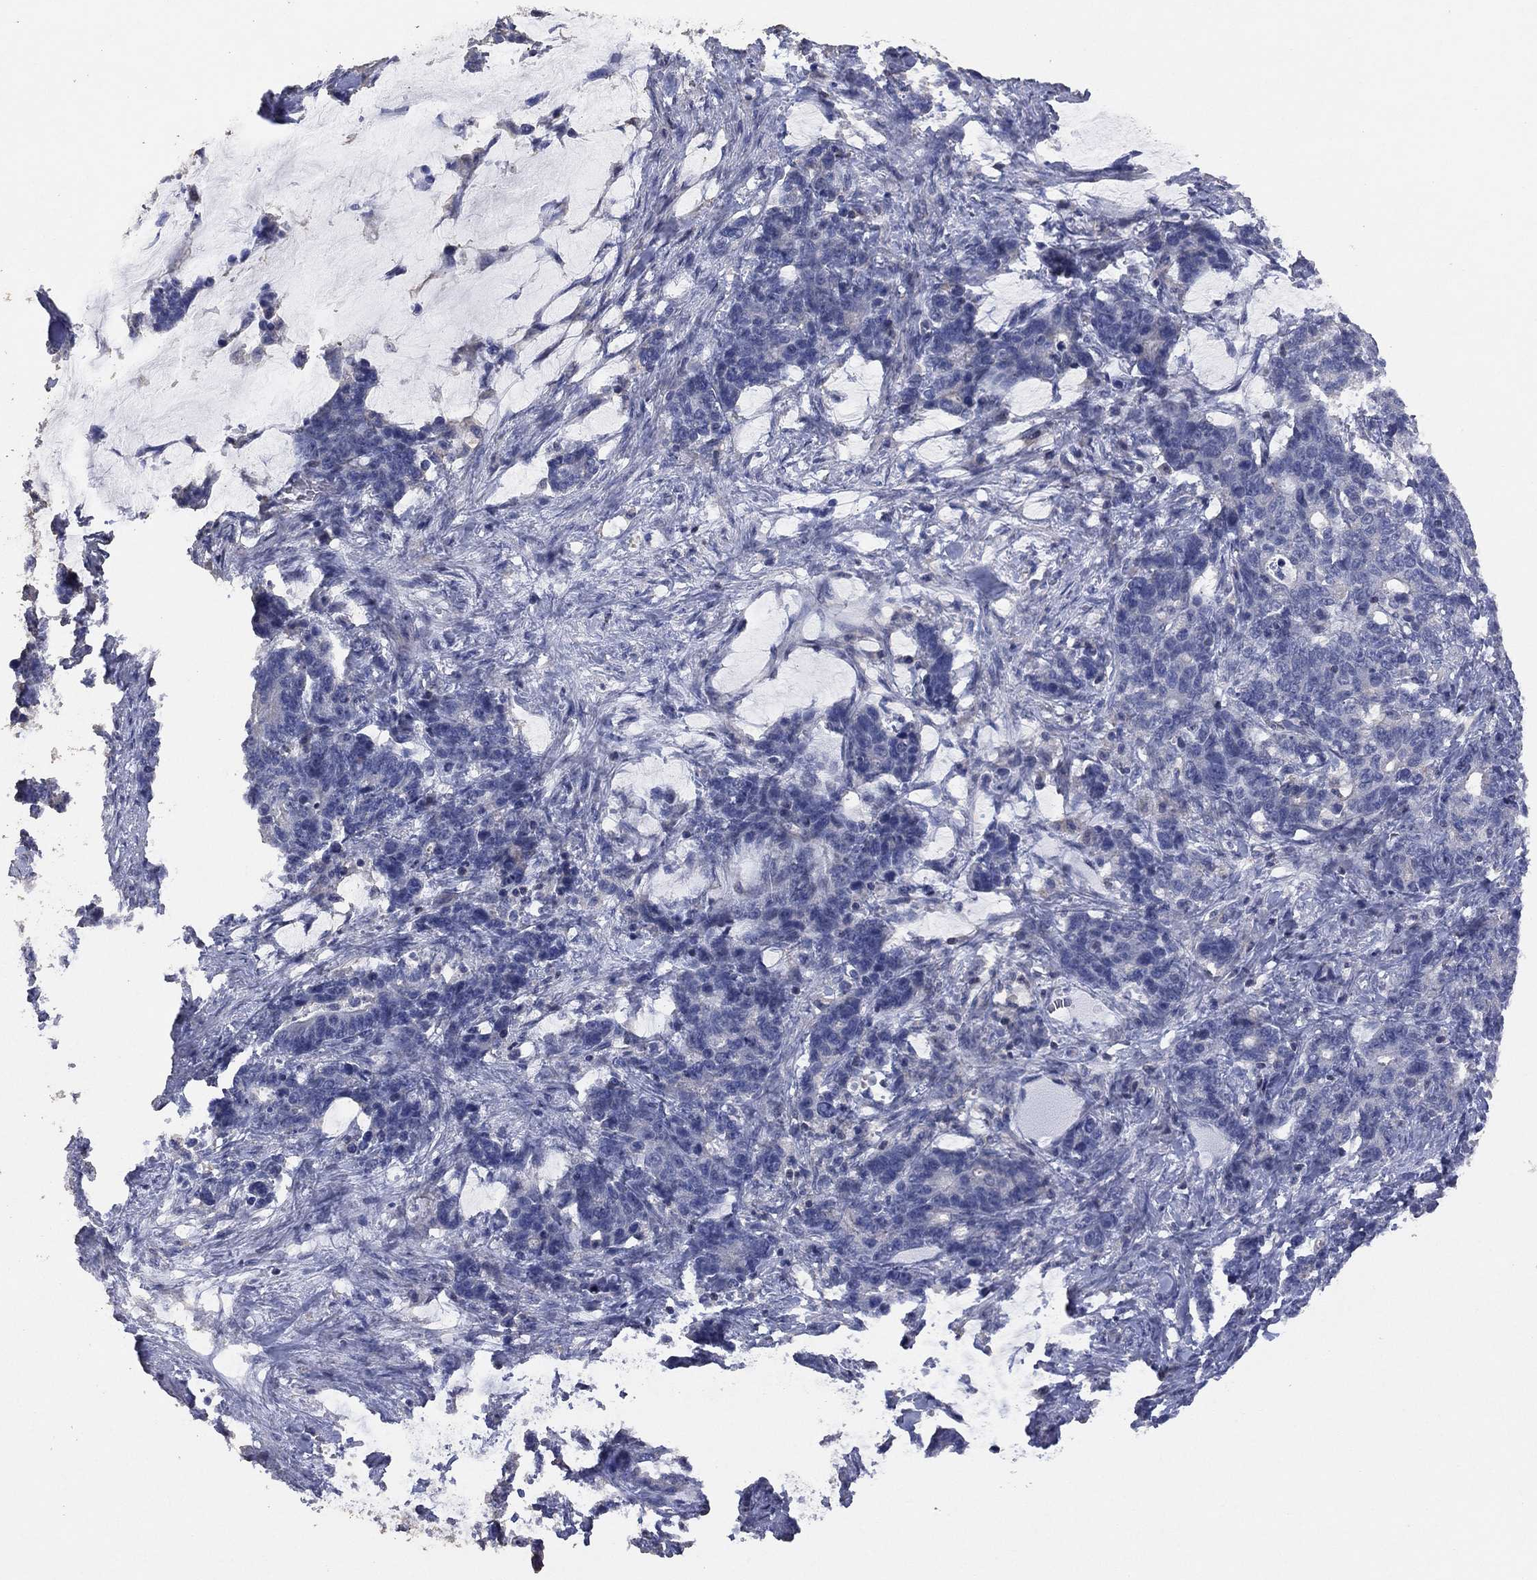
{"staining": {"intensity": "negative", "quantity": "none", "location": "none"}, "tissue": "stomach cancer", "cell_type": "Tumor cells", "image_type": "cancer", "snomed": [{"axis": "morphology", "description": "Normal tissue, NOS"}, {"axis": "morphology", "description": "Adenocarcinoma, NOS"}, {"axis": "topography", "description": "Stomach"}], "caption": "Immunohistochemistry (IHC) image of human stomach cancer stained for a protein (brown), which displays no expression in tumor cells.", "gene": "ADPRHL1", "patient": {"sex": "female", "age": 64}}